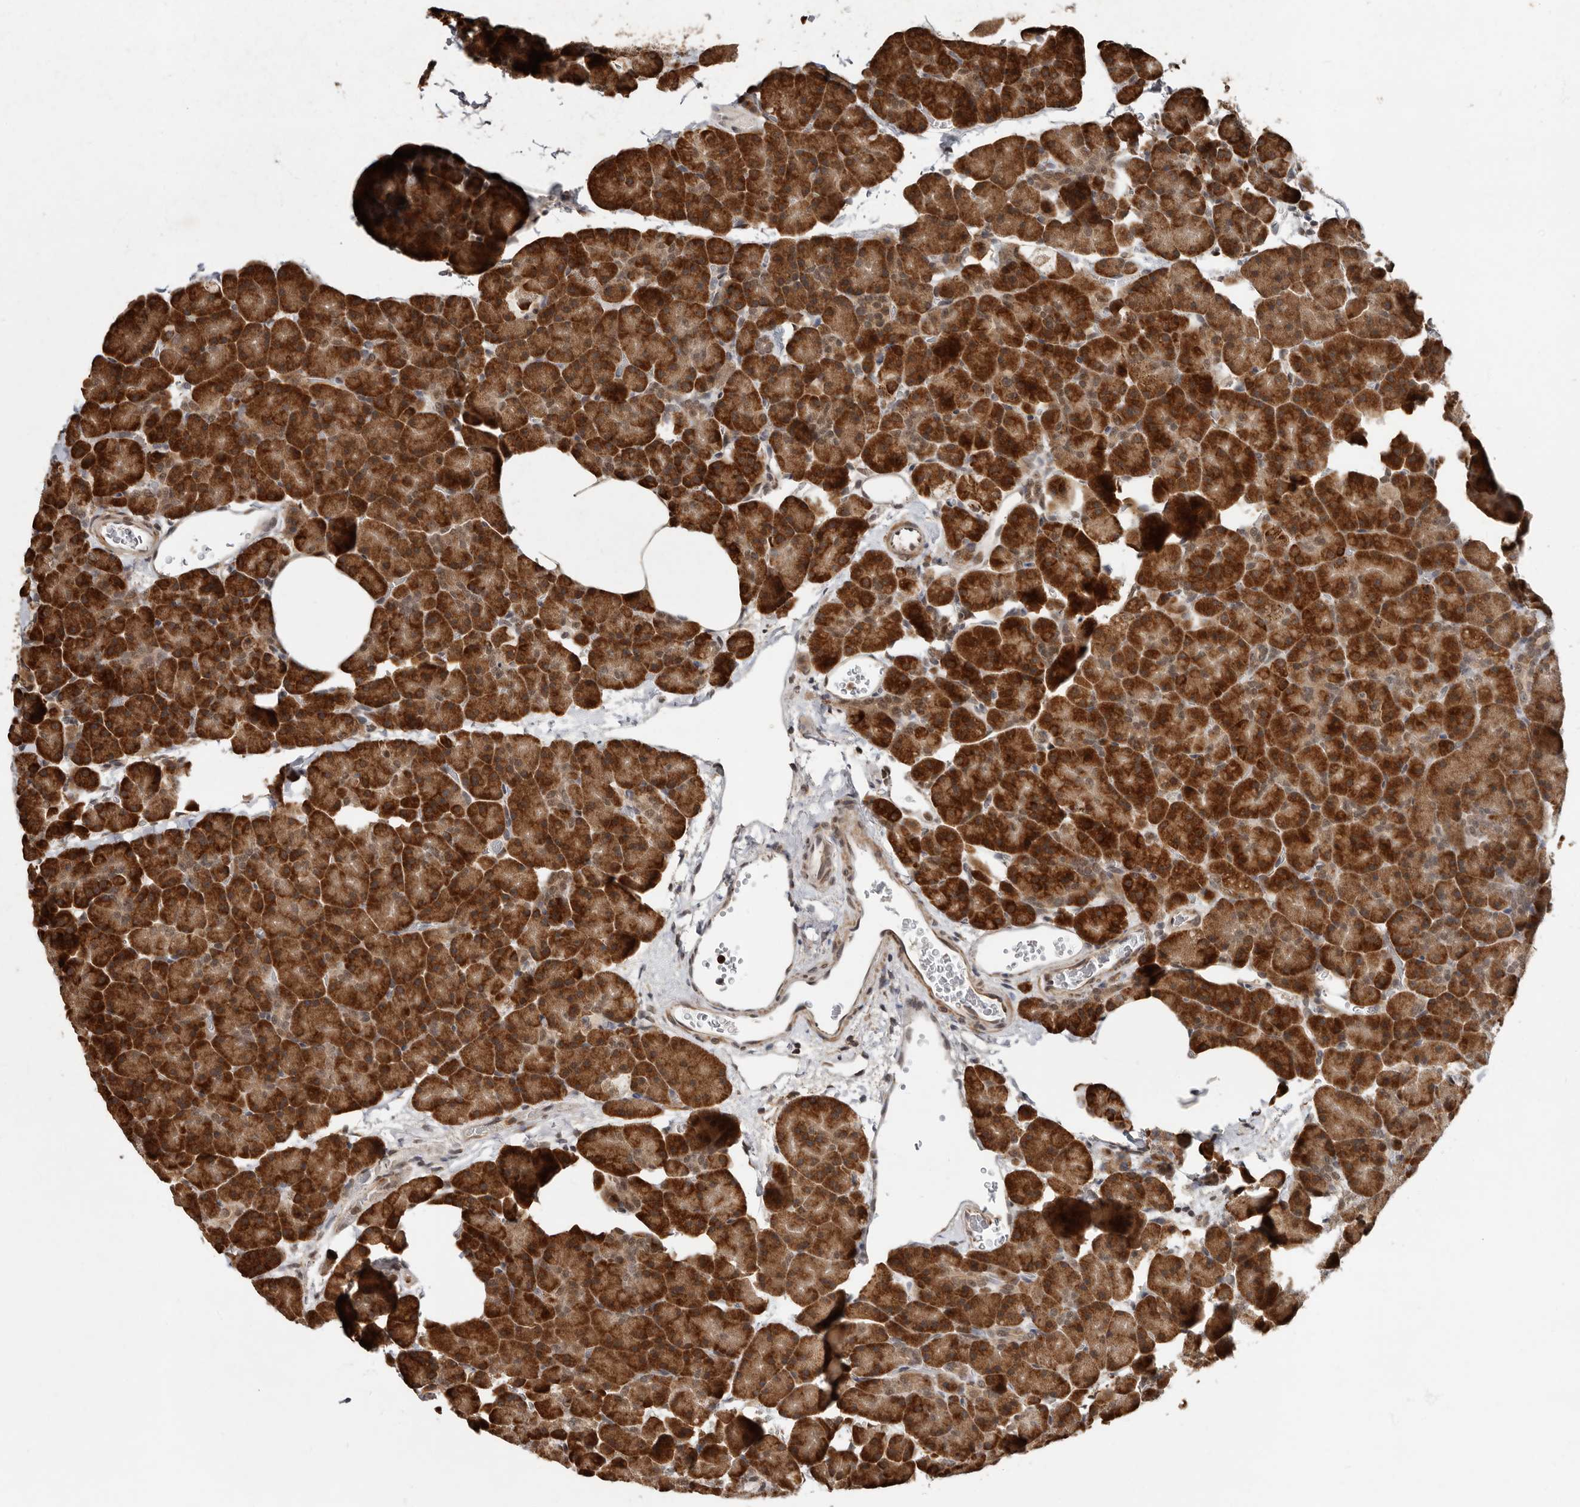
{"staining": {"intensity": "strong", "quantity": ">75%", "location": "cytoplasmic/membranous,nuclear"}, "tissue": "pancreas", "cell_type": "Exocrine glandular cells", "image_type": "normal", "snomed": [{"axis": "morphology", "description": "Normal tissue, NOS"}, {"axis": "morphology", "description": "Carcinoid, malignant, NOS"}, {"axis": "topography", "description": "Pancreas"}], "caption": "A photomicrograph of pancreas stained for a protein reveals strong cytoplasmic/membranous,nuclear brown staining in exocrine glandular cells.", "gene": "LRGUK", "patient": {"sex": "female", "age": 35}}